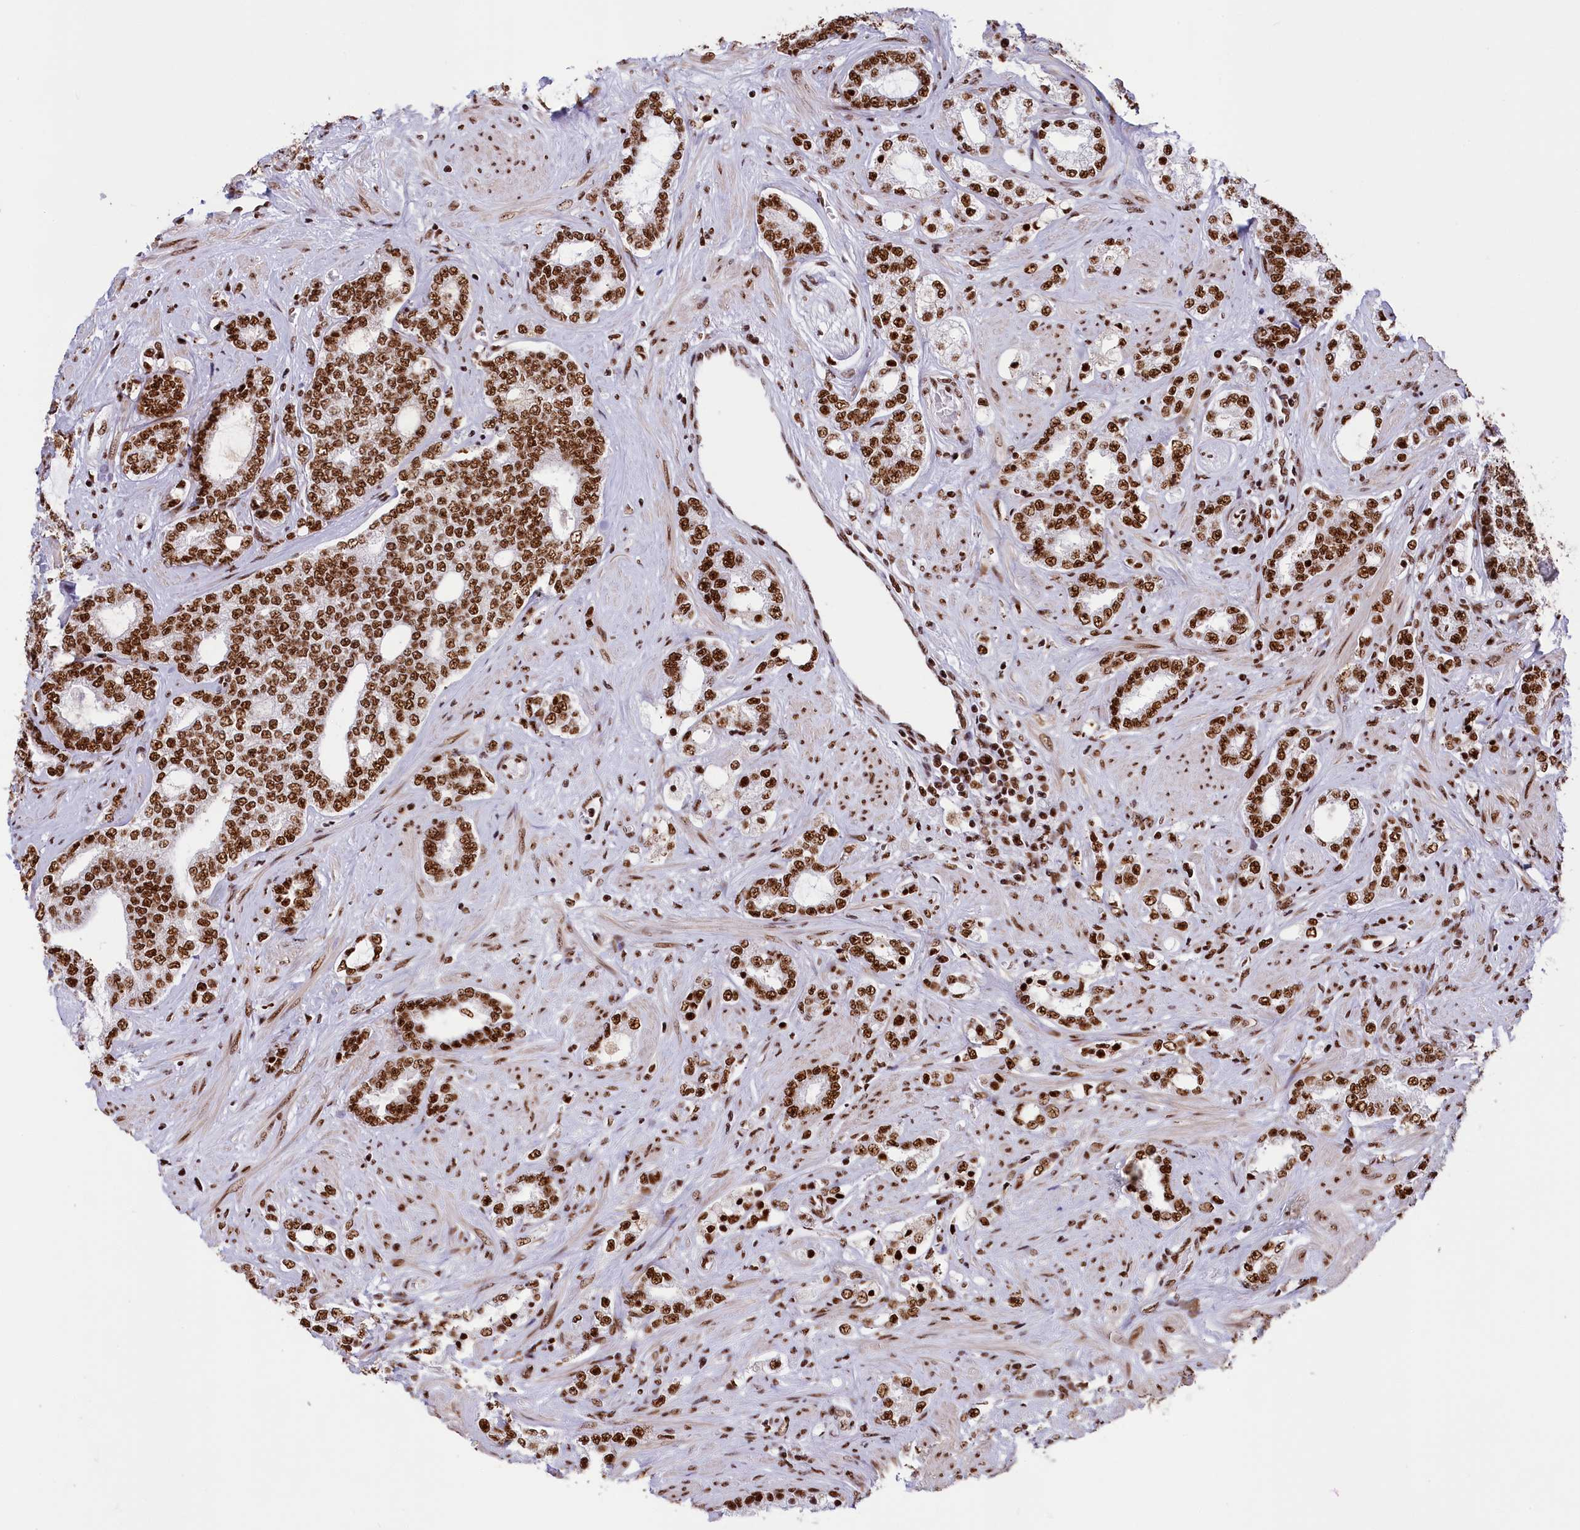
{"staining": {"intensity": "strong", "quantity": ">75%", "location": "nuclear"}, "tissue": "prostate cancer", "cell_type": "Tumor cells", "image_type": "cancer", "snomed": [{"axis": "morphology", "description": "Adenocarcinoma, High grade"}, {"axis": "topography", "description": "Prostate"}], "caption": "Immunohistochemical staining of human prostate adenocarcinoma (high-grade) demonstrates strong nuclear protein positivity in about >75% of tumor cells. (brown staining indicates protein expression, while blue staining denotes nuclei).", "gene": "SNRNP70", "patient": {"sex": "male", "age": 64}}